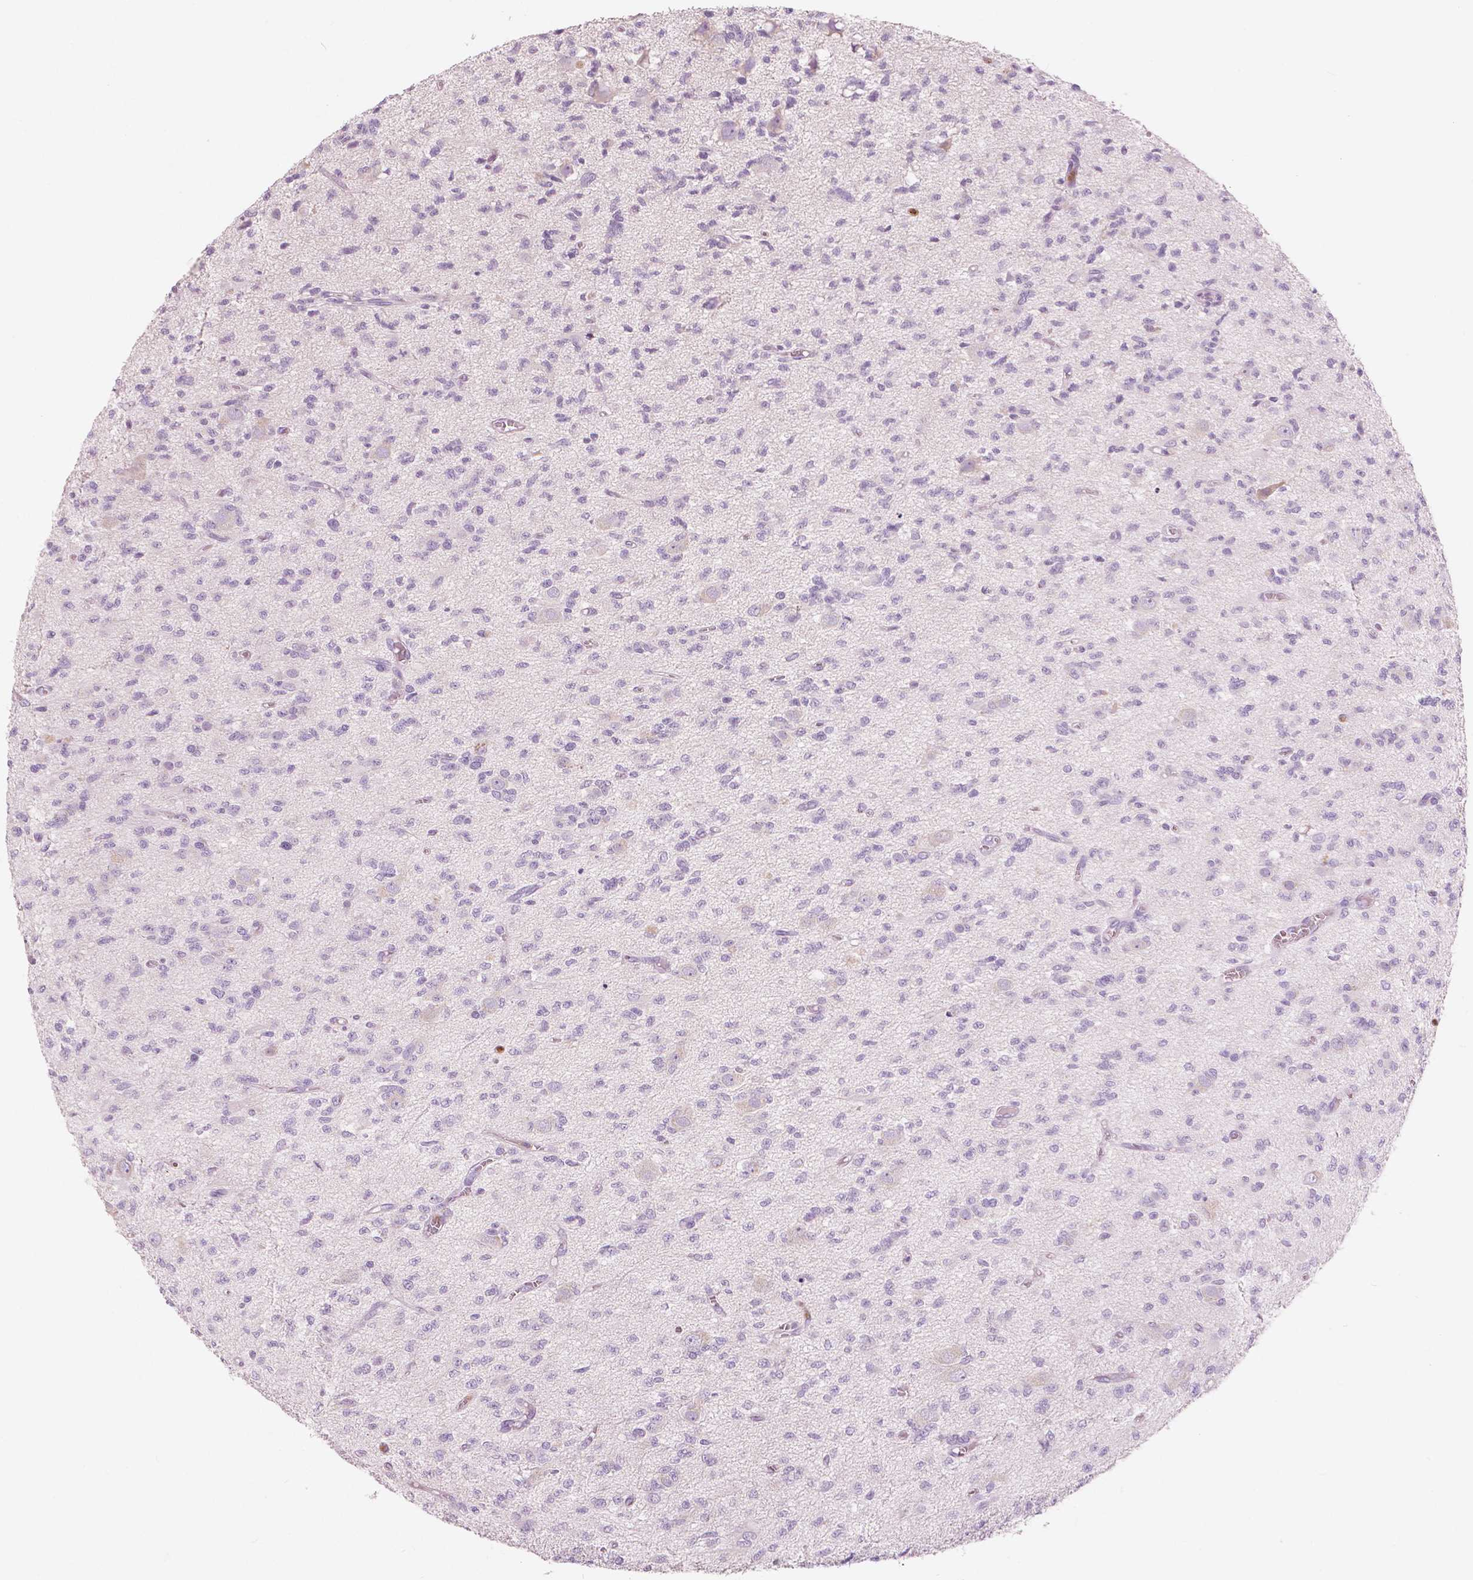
{"staining": {"intensity": "negative", "quantity": "none", "location": "none"}, "tissue": "glioma", "cell_type": "Tumor cells", "image_type": "cancer", "snomed": [{"axis": "morphology", "description": "Glioma, malignant, Low grade"}, {"axis": "topography", "description": "Brain"}], "caption": "IHC of human glioma reveals no expression in tumor cells.", "gene": "CXCR2", "patient": {"sex": "male", "age": 64}}